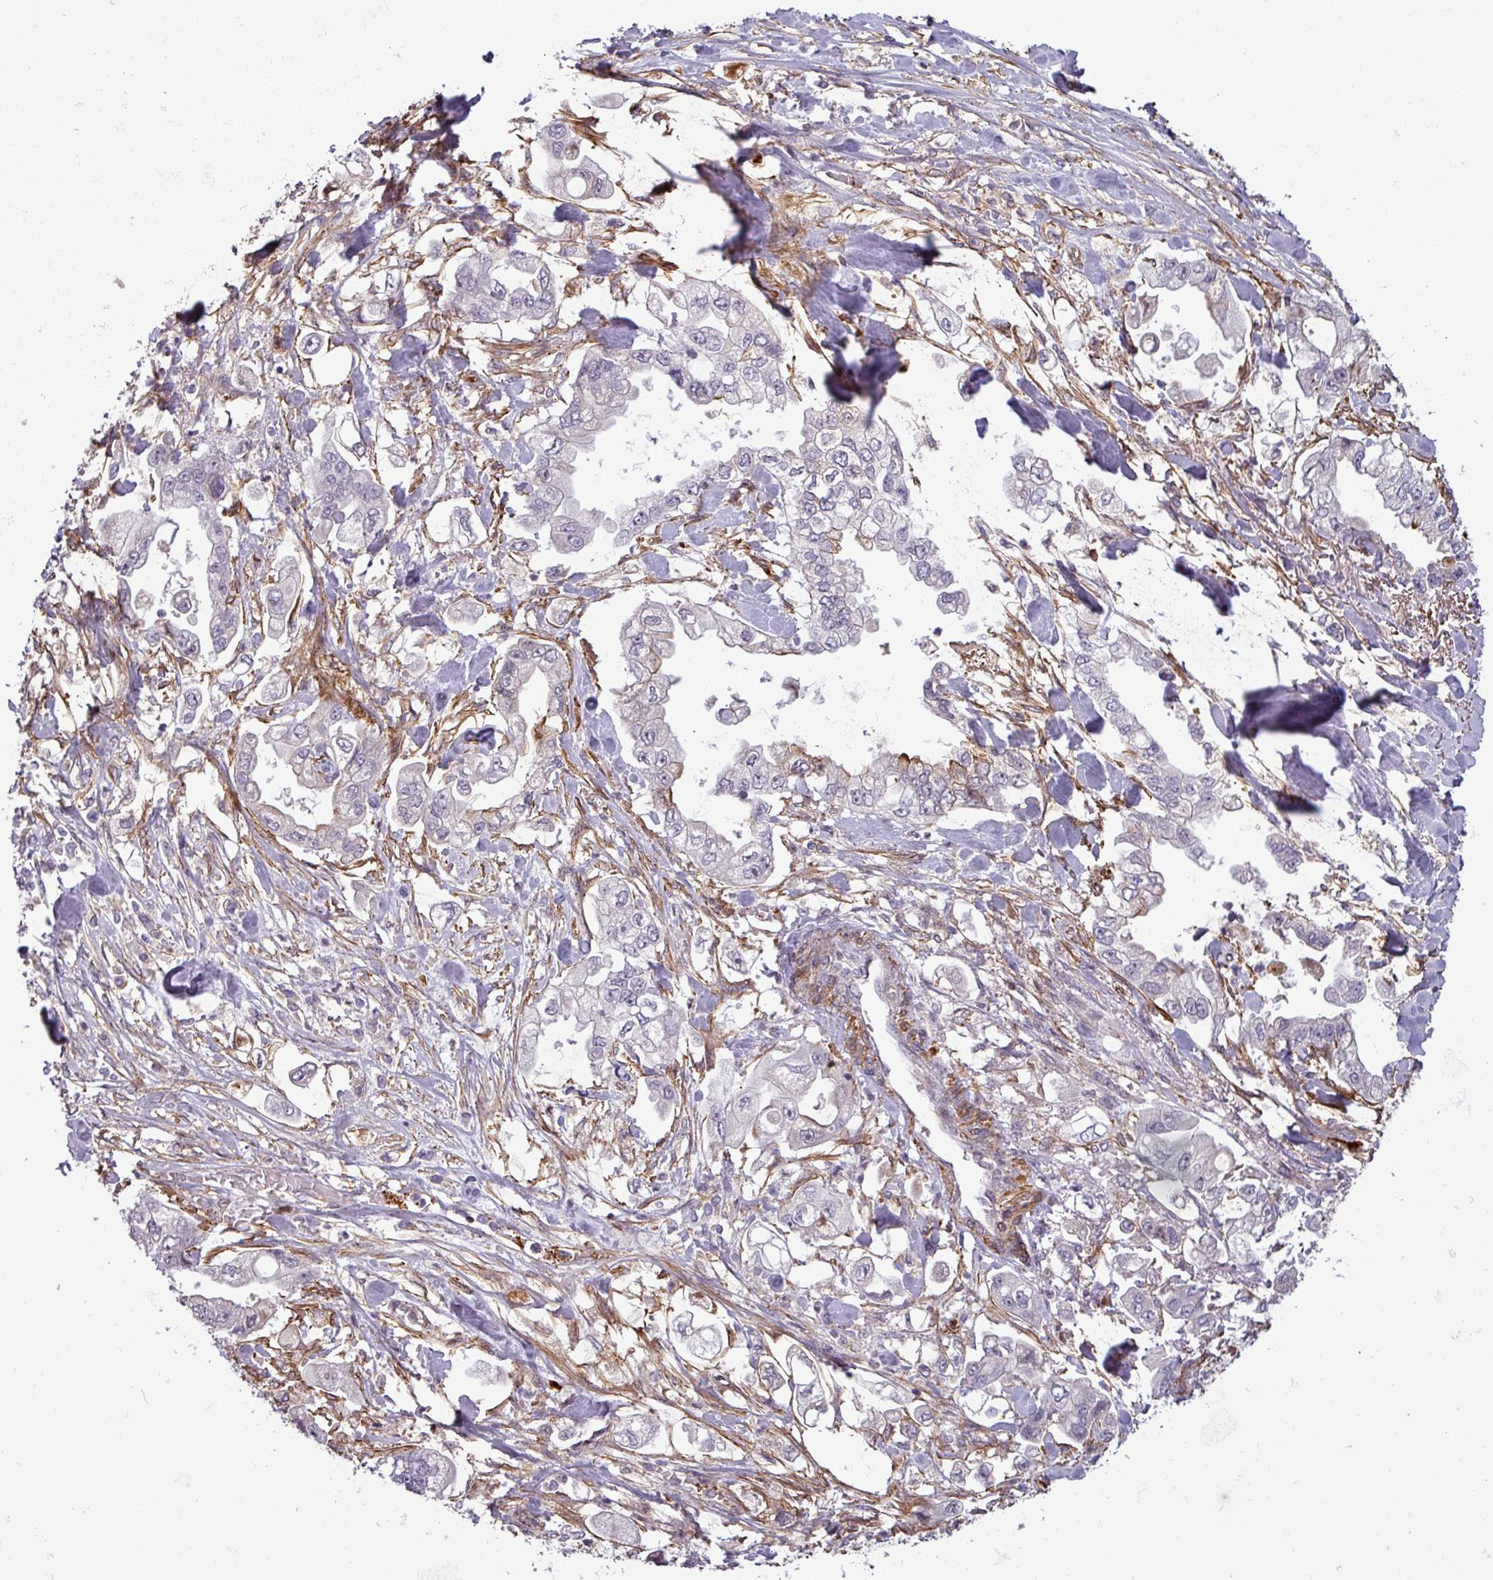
{"staining": {"intensity": "negative", "quantity": "none", "location": "none"}, "tissue": "stomach cancer", "cell_type": "Tumor cells", "image_type": "cancer", "snomed": [{"axis": "morphology", "description": "Adenocarcinoma, NOS"}, {"axis": "topography", "description": "Stomach"}], "caption": "IHC photomicrograph of human stomach cancer (adenocarcinoma) stained for a protein (brown), which displays no positivity in tumor cells.", "gene": "PCED1A", "patient": {"sex": "male", "age": 62}}